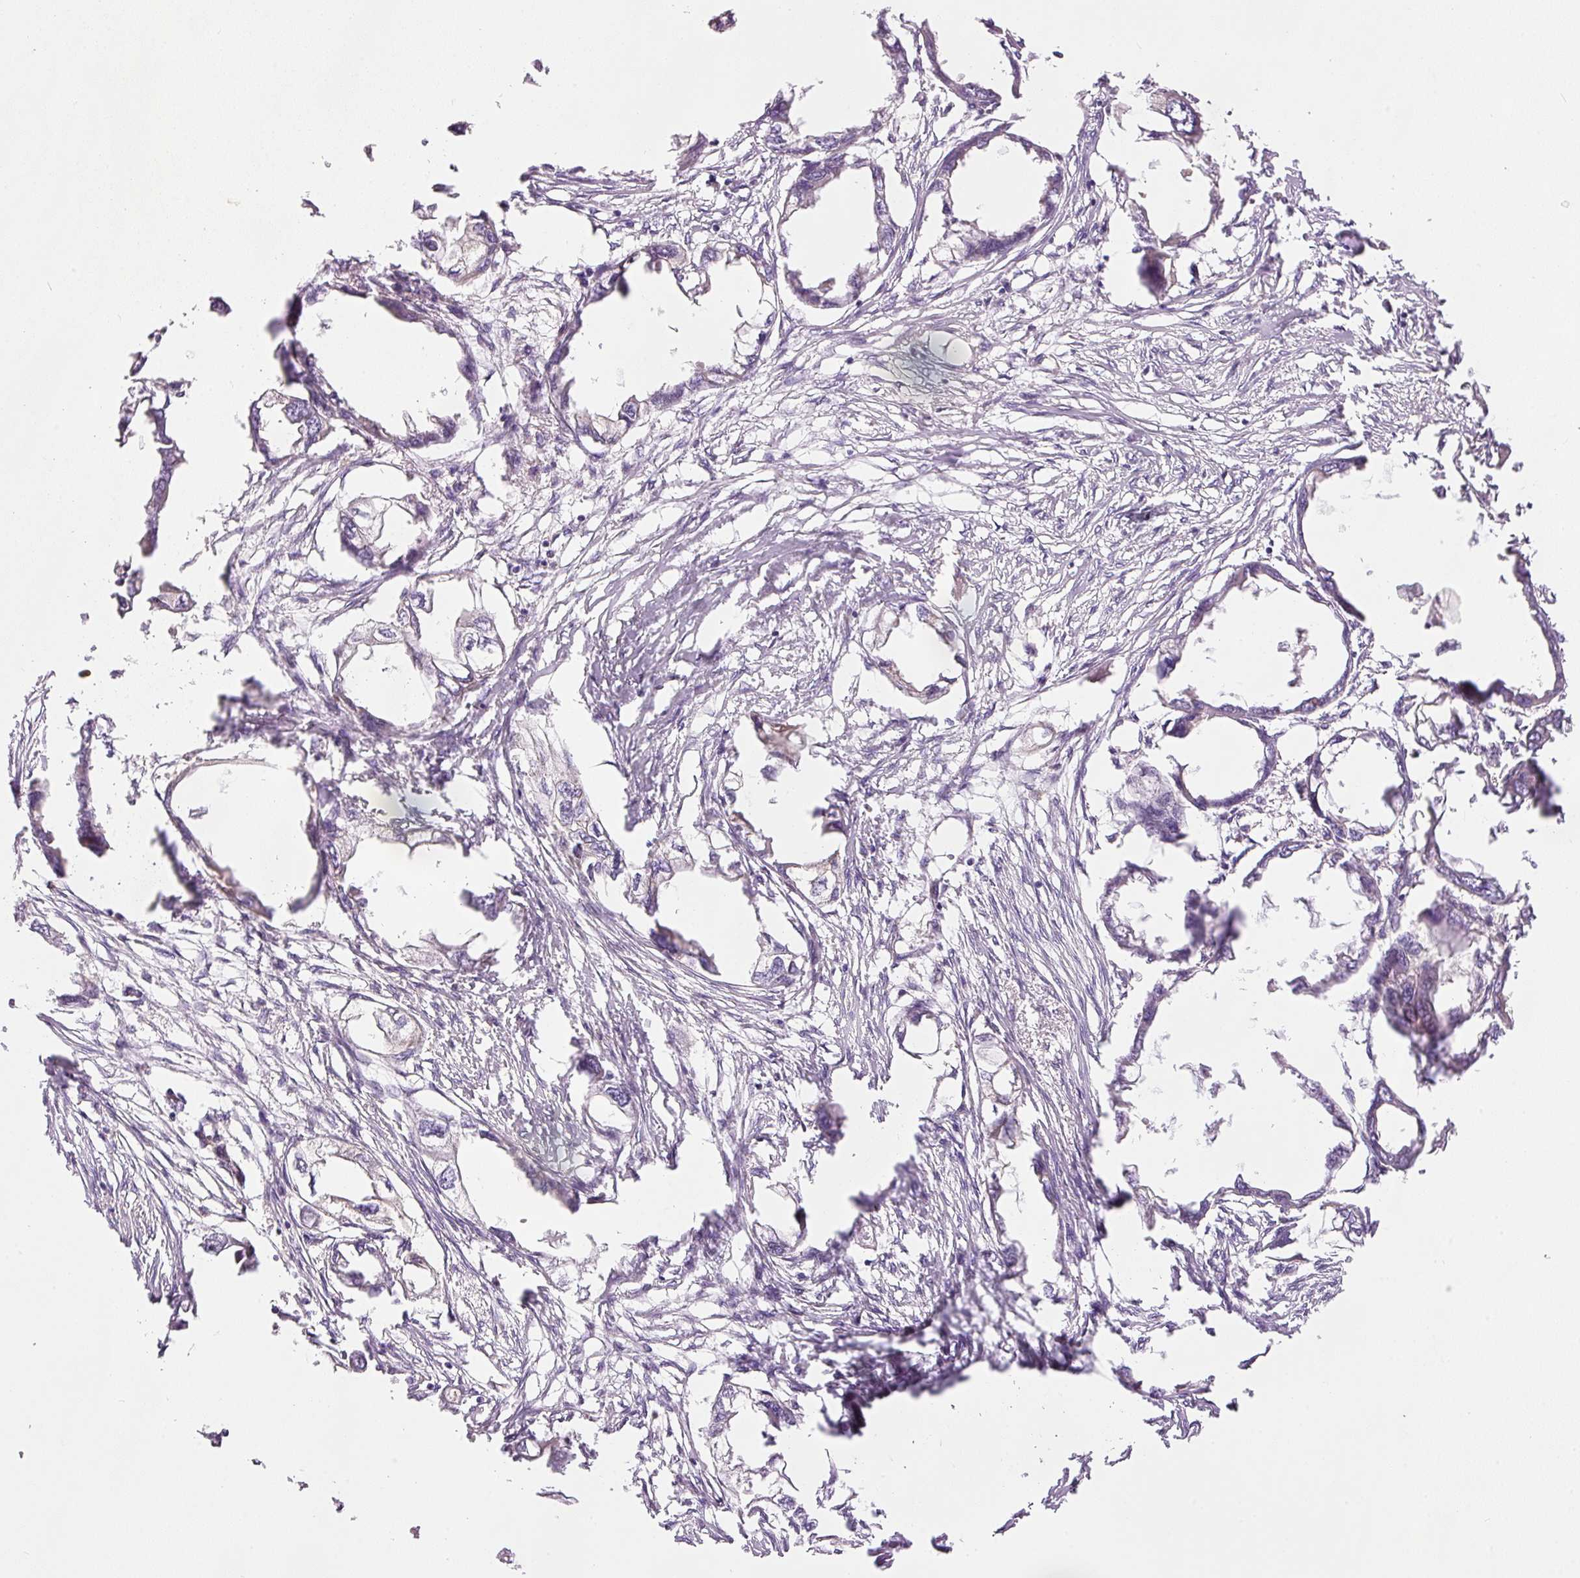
{"staining": {"intensity": "negative", "quantity": "none", "location": "none"}, "tissue": "endometrial cancer", "cell_type": "Tumor cells", "image_type": "cancer", "snomed": [{"axis": "morphology", "description": "Adenocarcinoma, NOS"}, {"axis": "morphology", "description": "Adenocarcinoma, metastatic, NOS"}, {"axis": "topography", "description": "Adipose tissue"}, {"axis": "topography", "description": "Endometrium"}], "caption": "Endometrial cancer (adenocarcinoma) was stained to show a protein in brown. There is no significant positivity in tumor cells.", "gene": "TBC1D2B", "patient": {"sex": "female", "age": 67}}